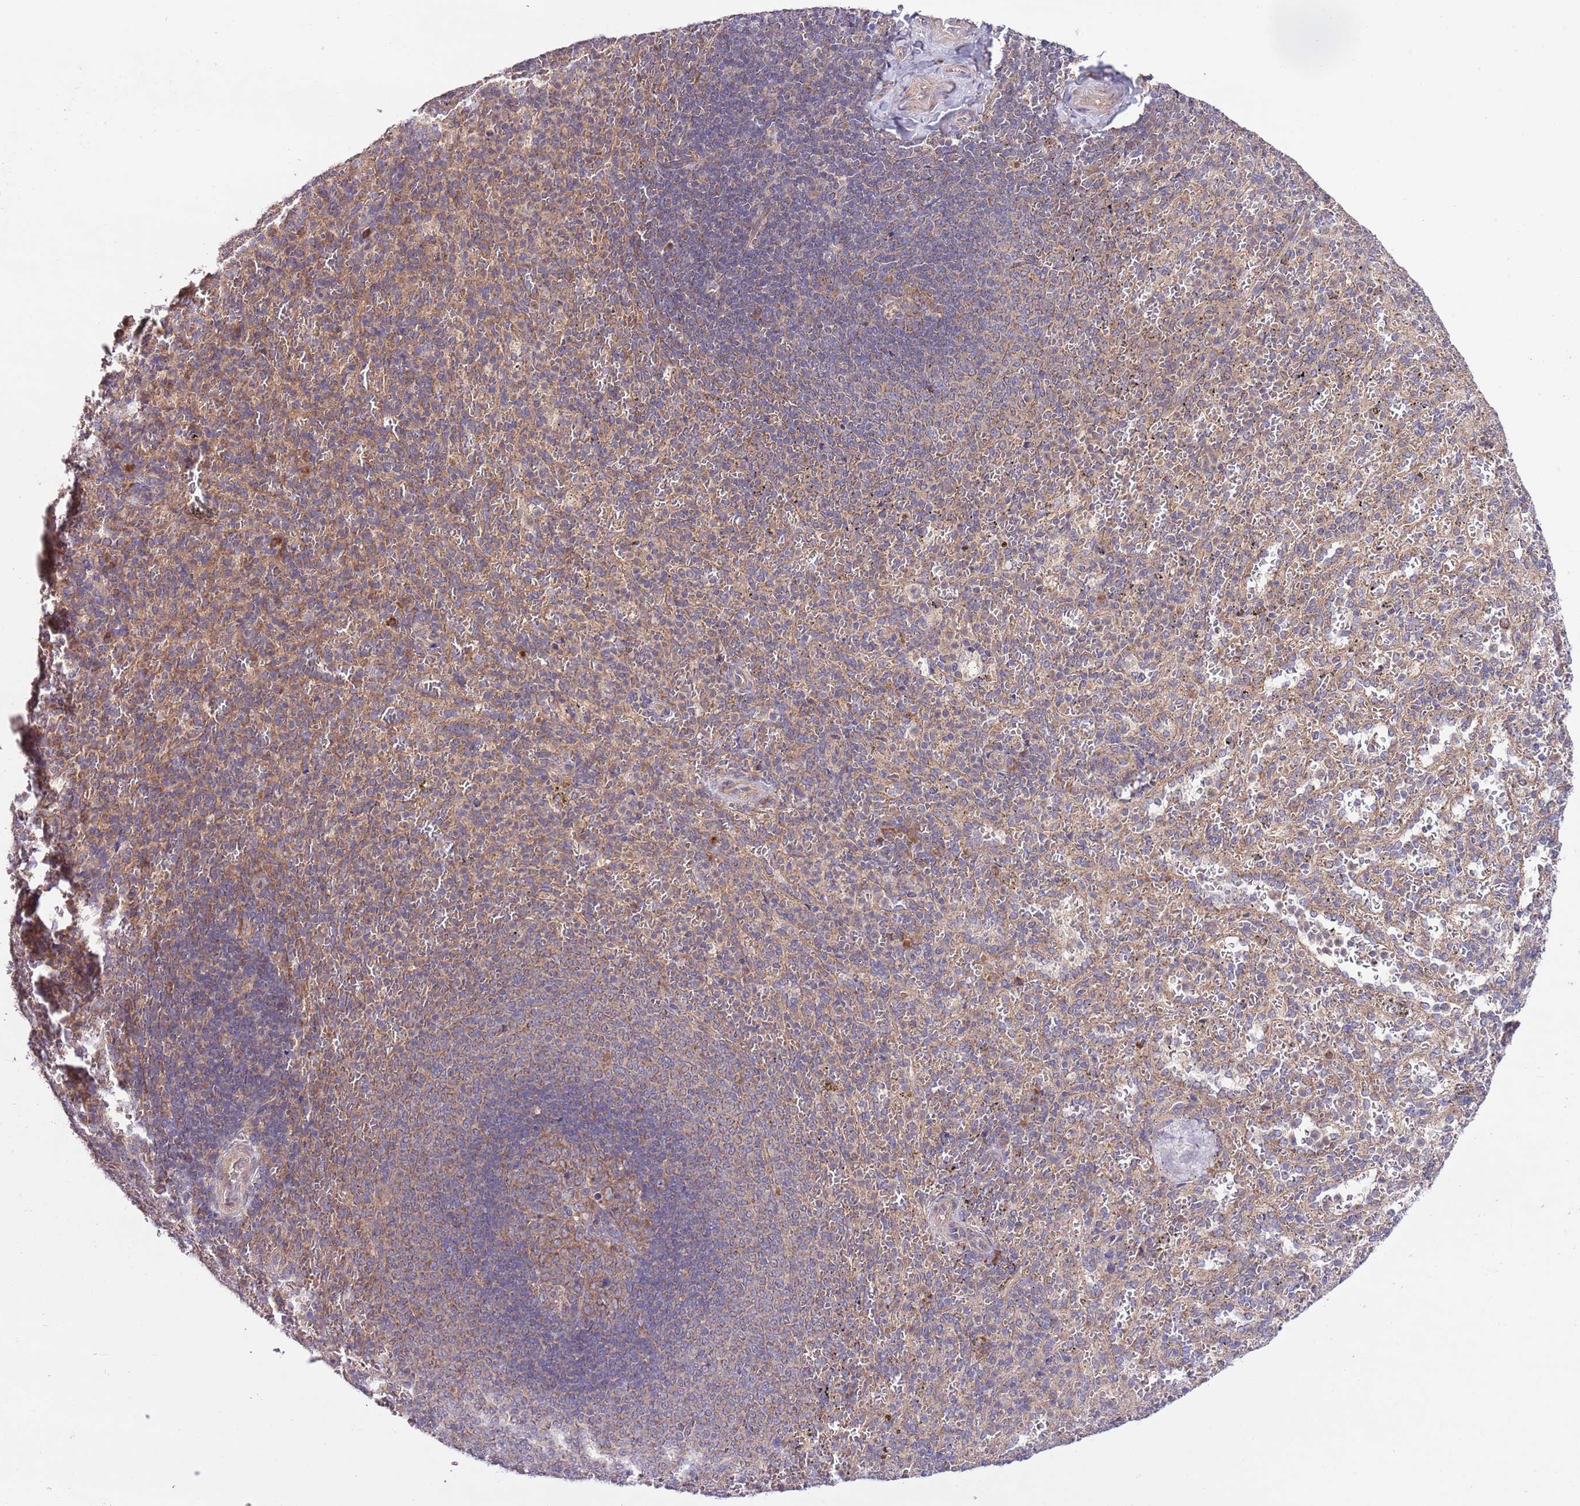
{"staining": {"intensity": "weak", "quantity": "25%-75%", "location": "cytoplasmic/membranous"}, "tissue": "spleen", "cell_type": "Cells in red pulp", "image_type": "normal", "snomed": [{"axis": "morphology", "description": "Normal tissue, NOS"}, {"axis": "topography", "description": "Spleen"}], "caption": "Immunohistochemistry histopathology image of unremarkable spleen stained for a protein (brown), which exhibits low levels of weak cytoplasmic/membranous positivity in approximately 25%-75% of cells in red pulp.", "gene": "MFNG", "patient": {"sex": "female", "age": 21}}